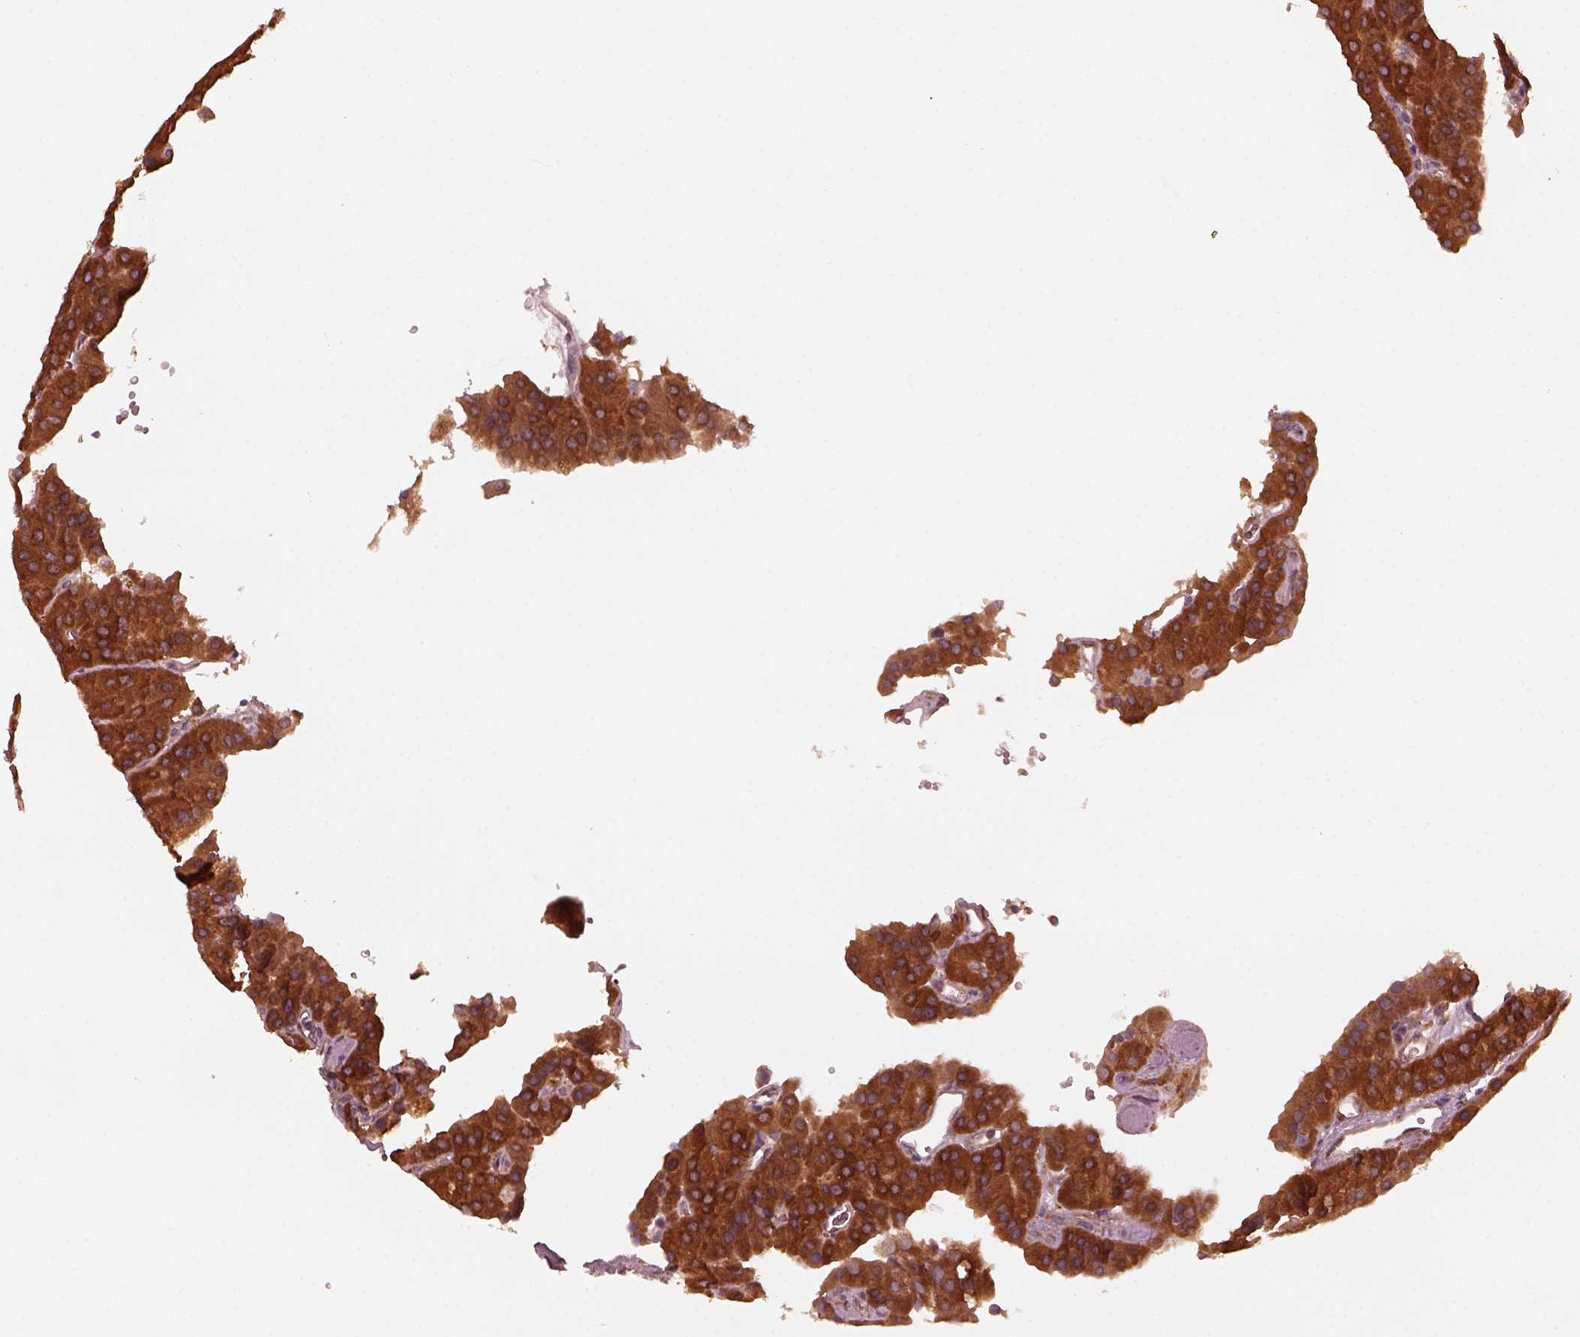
{"staining": {"intensity": "strong", "quantity": ">75%", "location": "cytoplasmic/membranous"}, "tissue": "parathyroid gland", "cell_type": "Glandular cells", "image_type": "normal", "snomed": [{"axis": "morphology", "description": "Normal tissue, NOS"}, {"axis": "morphology", "description": "Adenoma, NOS"}, {"axis": "topography", "description": "Parathyroid gland"}], "caption": "This is a micrograph of IHC staining of normal parathyroid gland, which shows strong expression in the cytoplasmic/membranous of glandular cells.", "gene": "FAF2", "patient": {"sex": "female", "age": 86}}